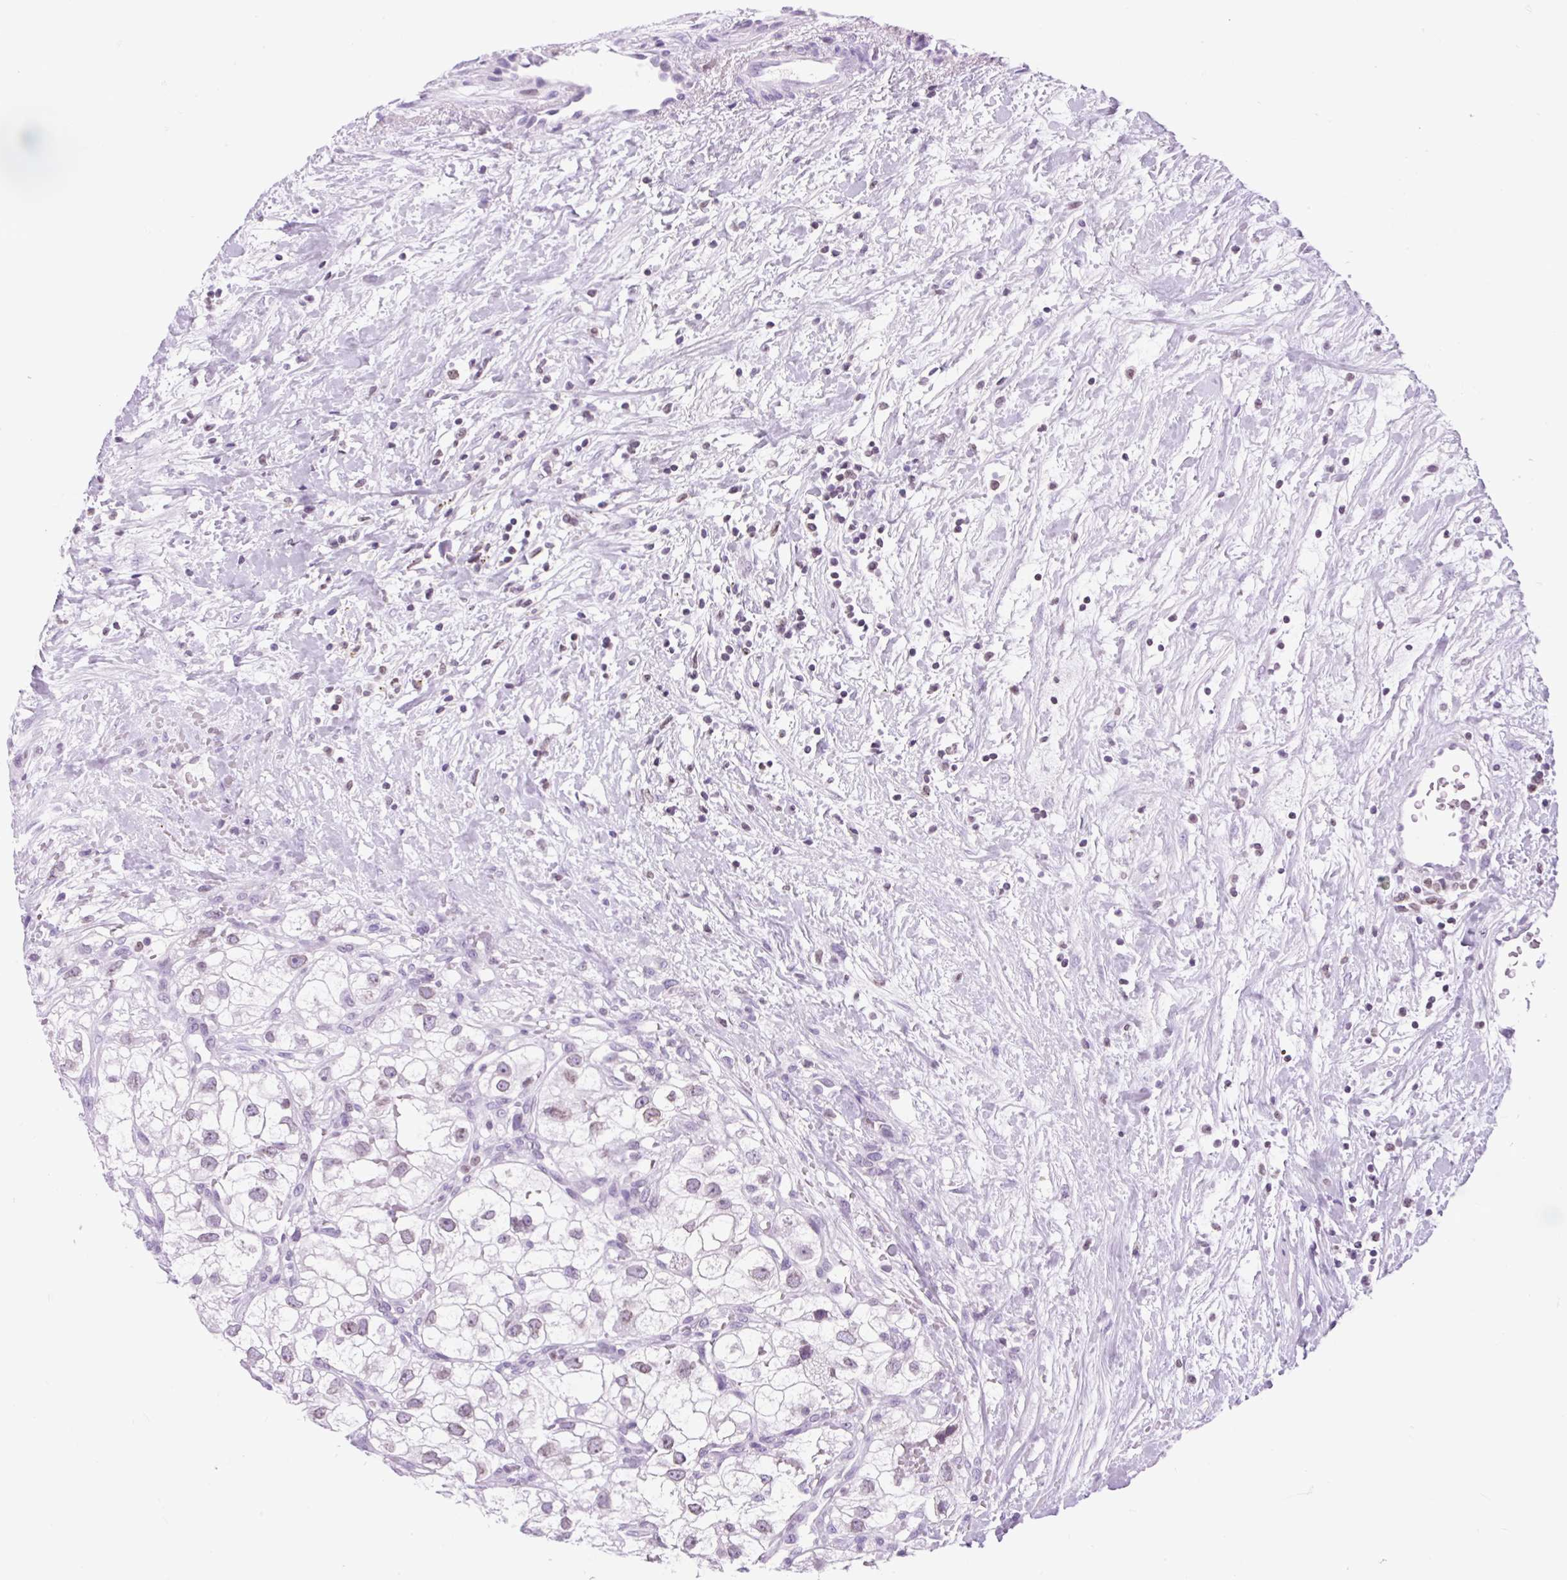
{"staining": {"intensity": "moderate", "quantity": "25%-75%", "location": "nuclear"}, "tissue": "renal cancer", "cell_type": "Tumor cells", "image_type": "cancer", "snomed": [{"axis": "morphology", "description": "Adenocarcinoma, NOS"}, {"axis": "topography", "description": "Kidney"}], "caption": "Immunohistochemistry (DAB) staining of renal cancer (adenocarcinoma) demonstrates moderate nuclear protein staining in approximately 25%-75% of tumor cells.", "gene": "VPREB1", "patient": {"sex": "male", "age": 59}}